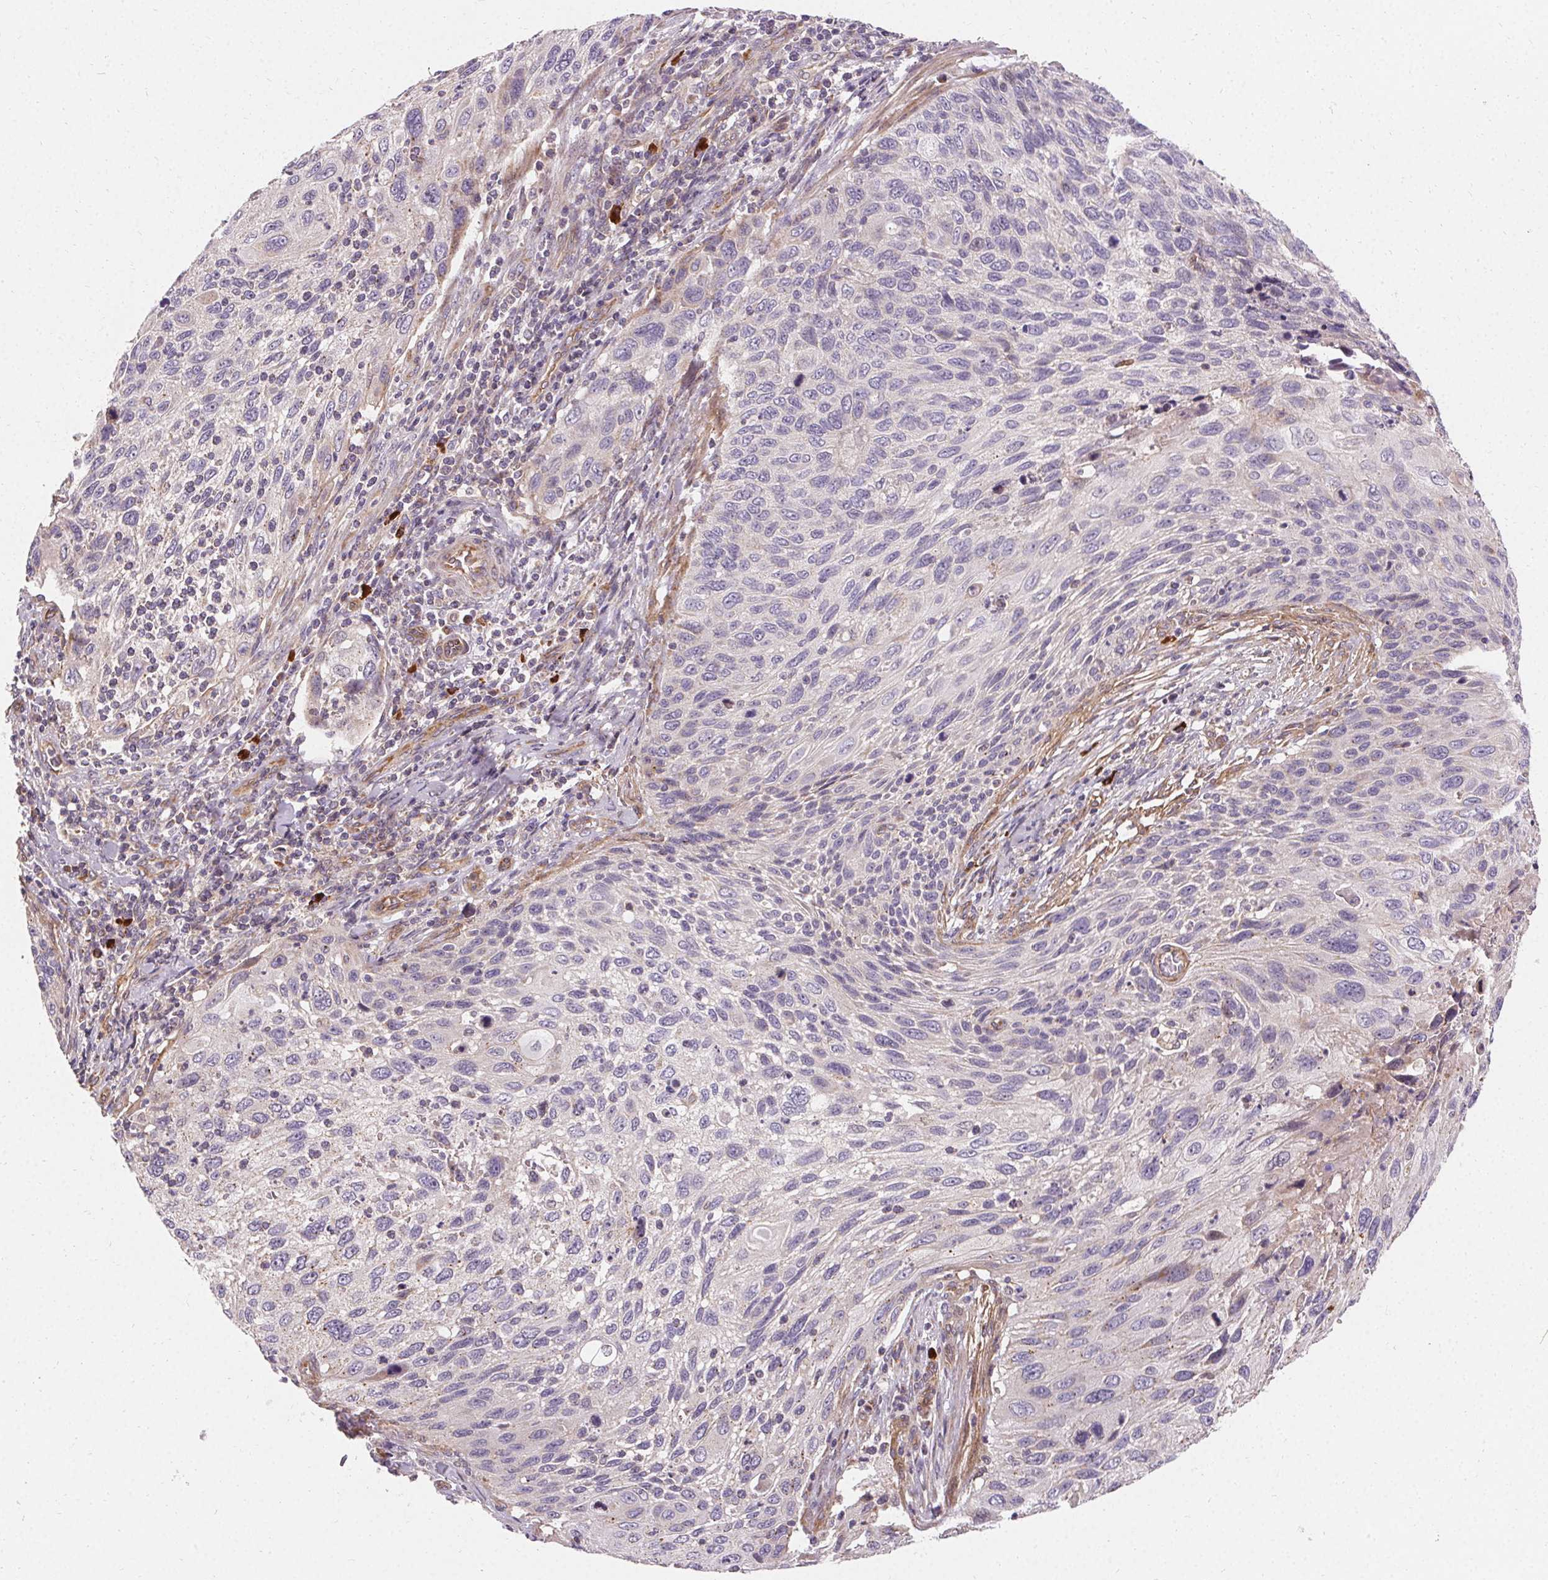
{"staining": {"intensity": "negative", "quantity": "none", "location": "none"}, "tissue": "cervical cancer", "cell_type": "Tumor cells", "image_type": "cancer", "snomed": [{"axis": "morphology", "description": "Squamous cell carcinoma, NOS"}, {"axis": "topography", "description": "Cervix"}], "caption": "Human cervical cancer (squamous cell carcinoma) stained for a protein using immunohistochemistry shows no expression in tumor cells.", "gene": "APLP1", "patient": {"sex": "female", "age": 70}}